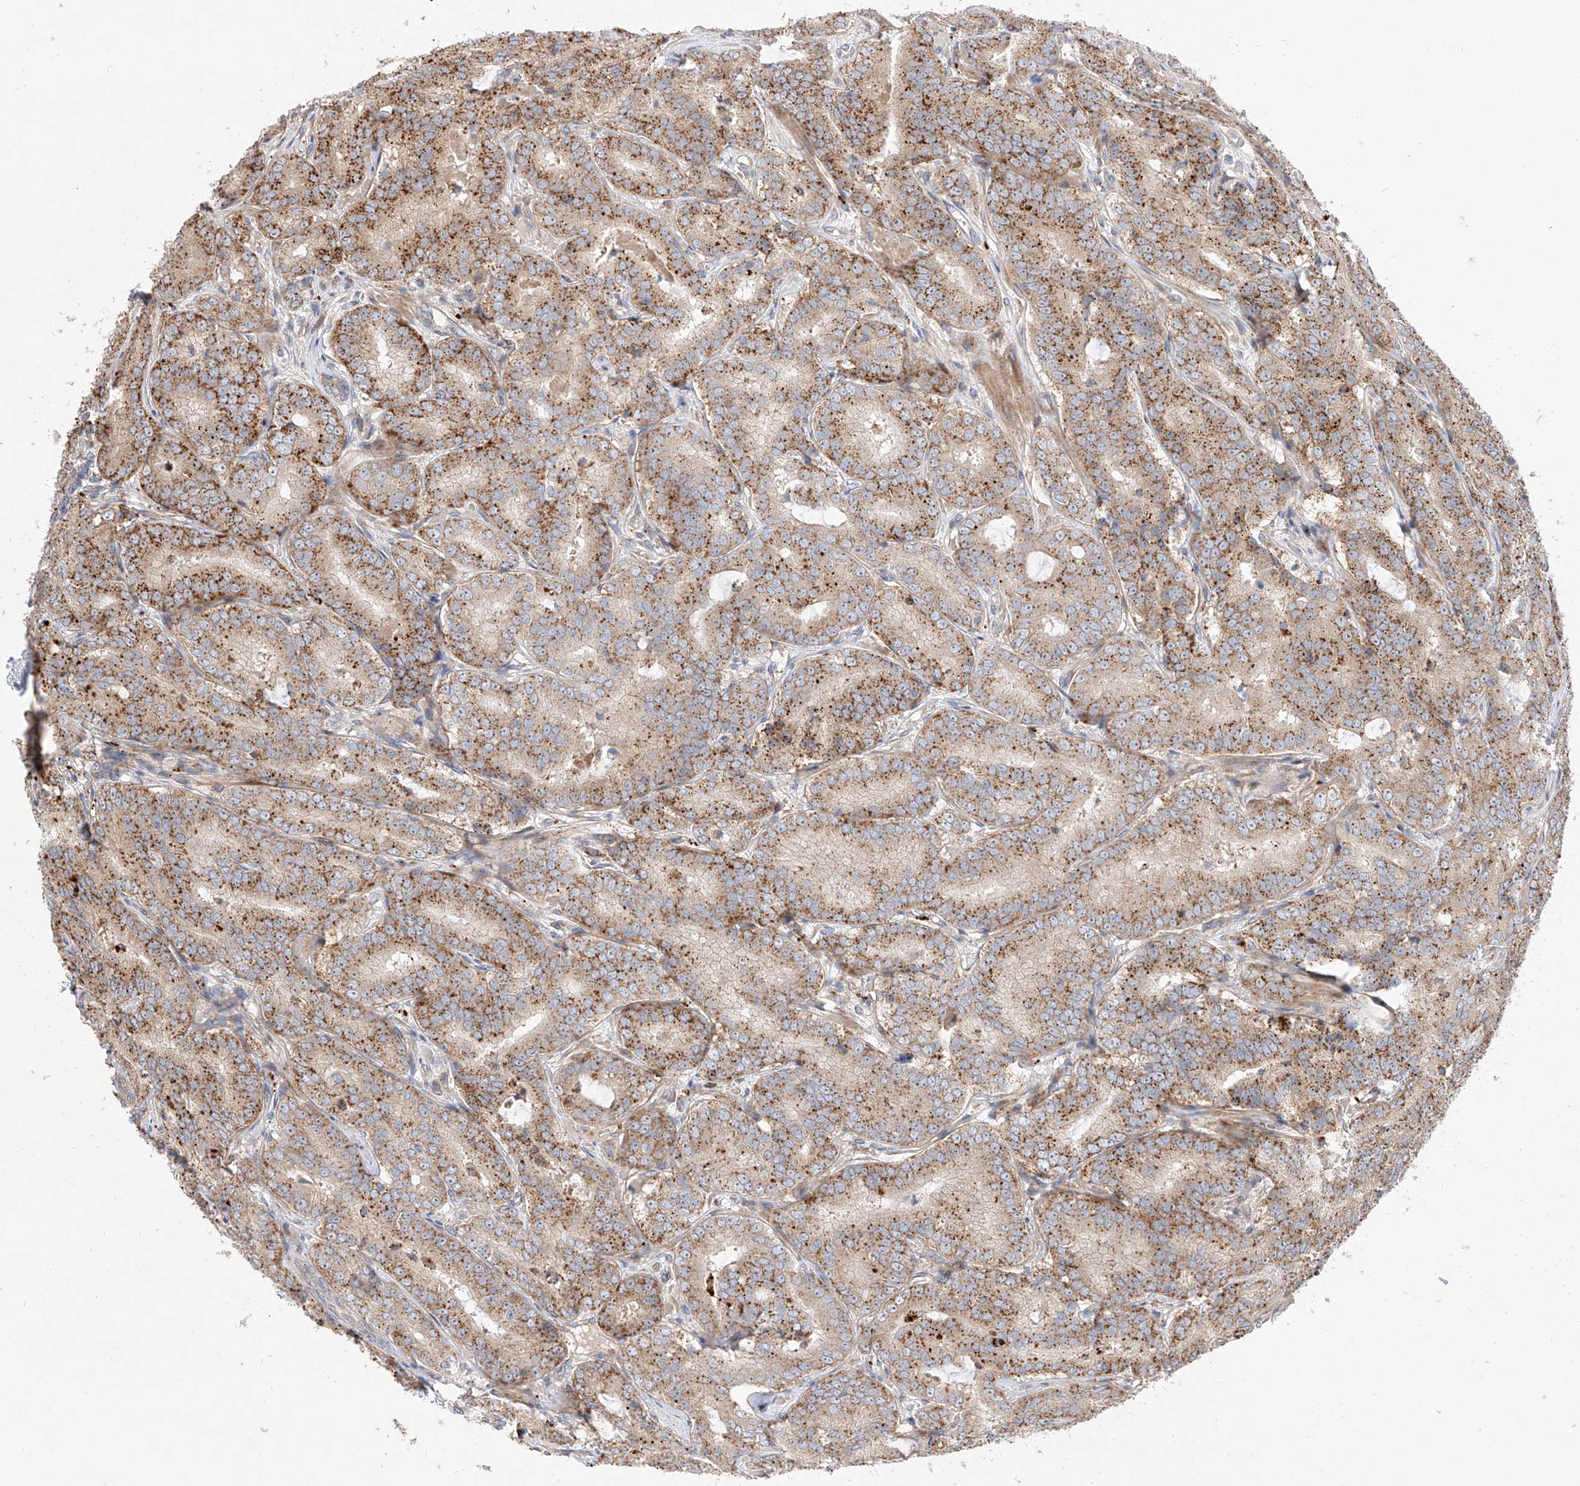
{"staining": {"intensity": "moderate", "quantity": ">75%", "location": "cytoplasmic/membranous"}, "tissue": "prostate cancer", "cell_type": "Tumor cells", "image_type": "cancer", "snomed": [{"axis": "morphology", "description": "Adenocarcinoma, High grade"}, {"axis": "topography", "description": "Prostate"}], "caption": "A medium amount of moderate cytoplasmic/membranous staining is identified in approximately >75% of tumor cells in prostate cancer tissue.", "gene": "DIRAS3", "patient": {"sex": "male", "age": 57}}